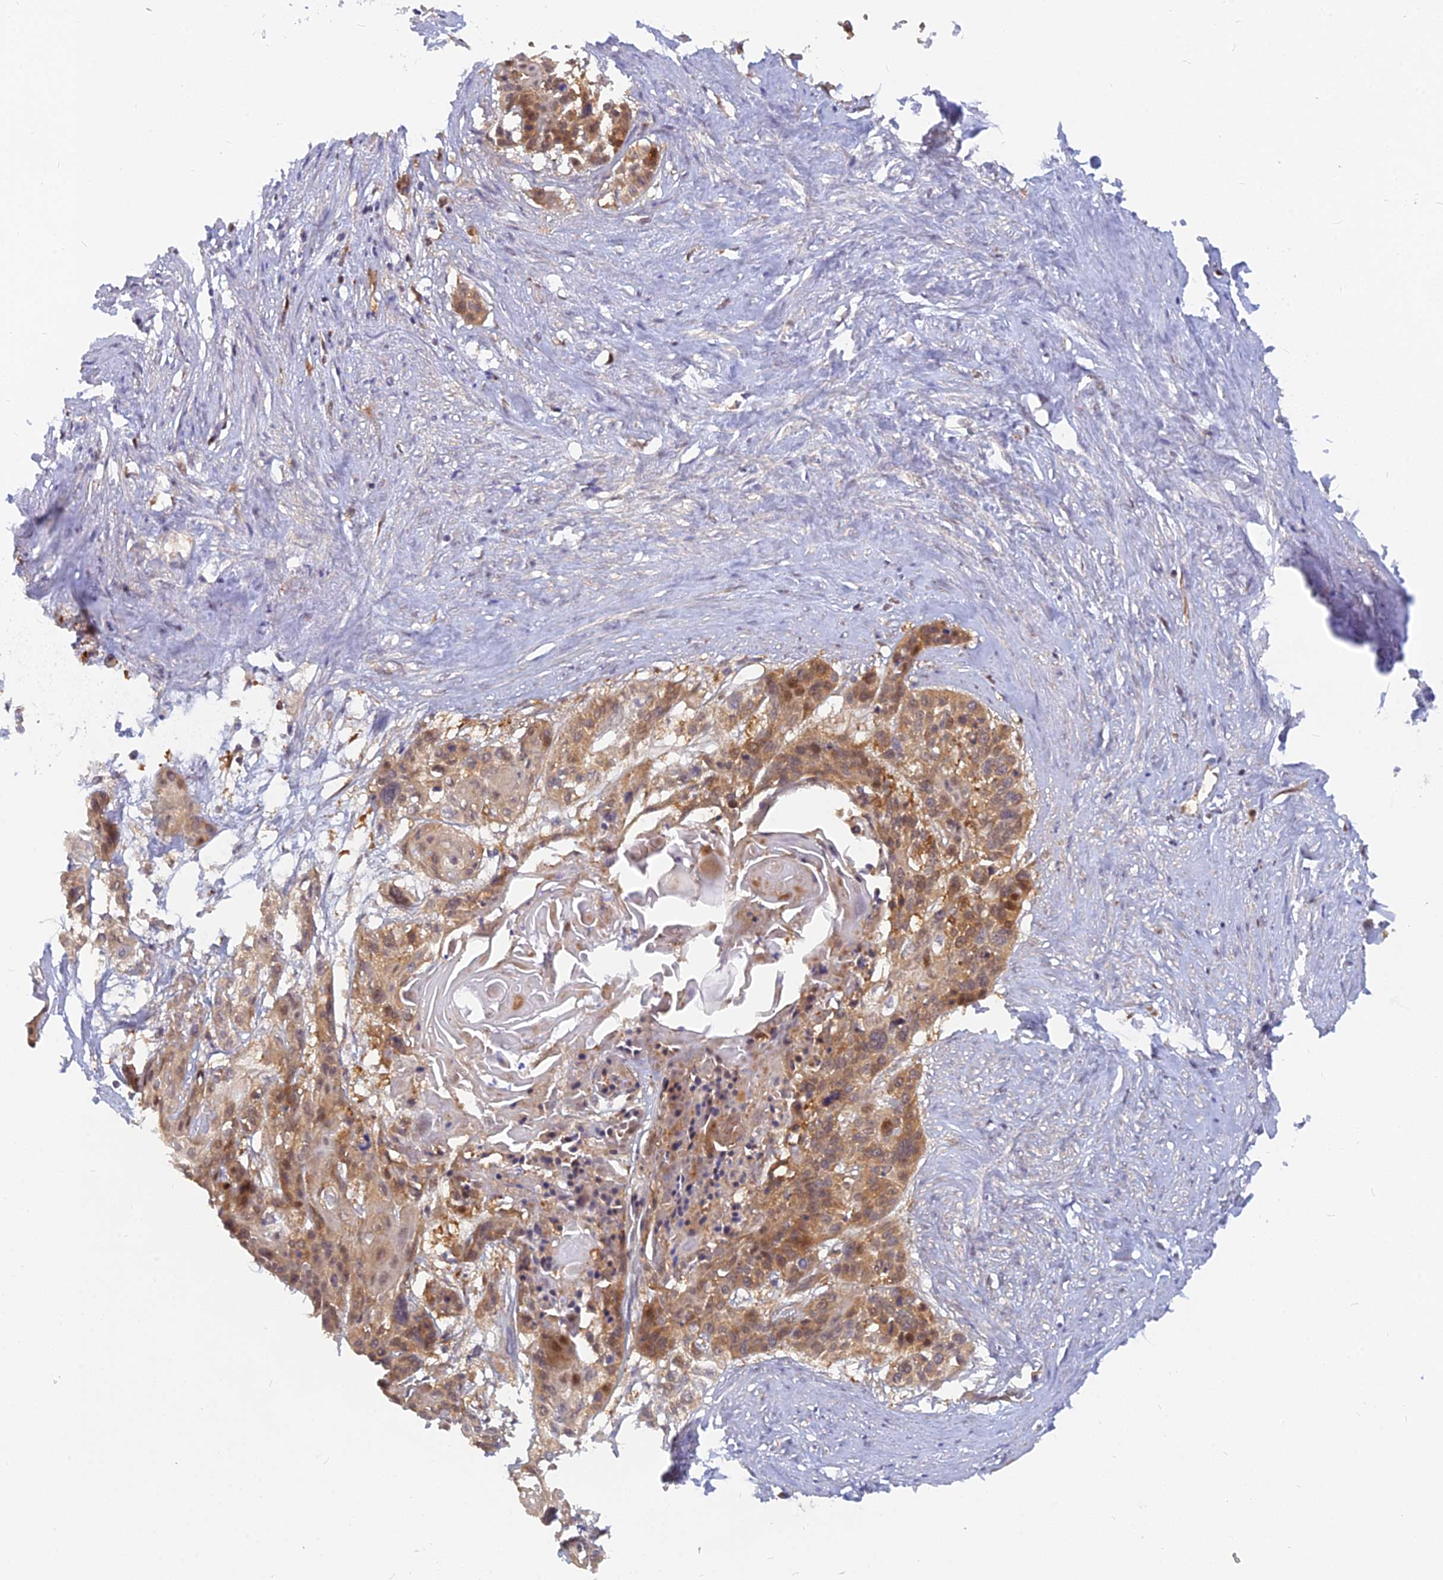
{"staining": {"intensity": "moderate", "quantity": ">75%", "location": "cytoplasmic/membranous"}, "tissue": "cervical cancer", "cell_type": "Tumor cells", "image_type": "cancer", "snomed": [{"axis": "morphology", "description": "Squamous cell carcinoma, NOS"}, {"axis": "topography", "description": "Cervix"}], "caption": "Tumor cells display moderate cytoplasmic/membranous expression in about >75% of cells in cervical squamous cell carcinoma.", "gene": "ARL2BP", "patient": {"sex": "female", "age": 57}}